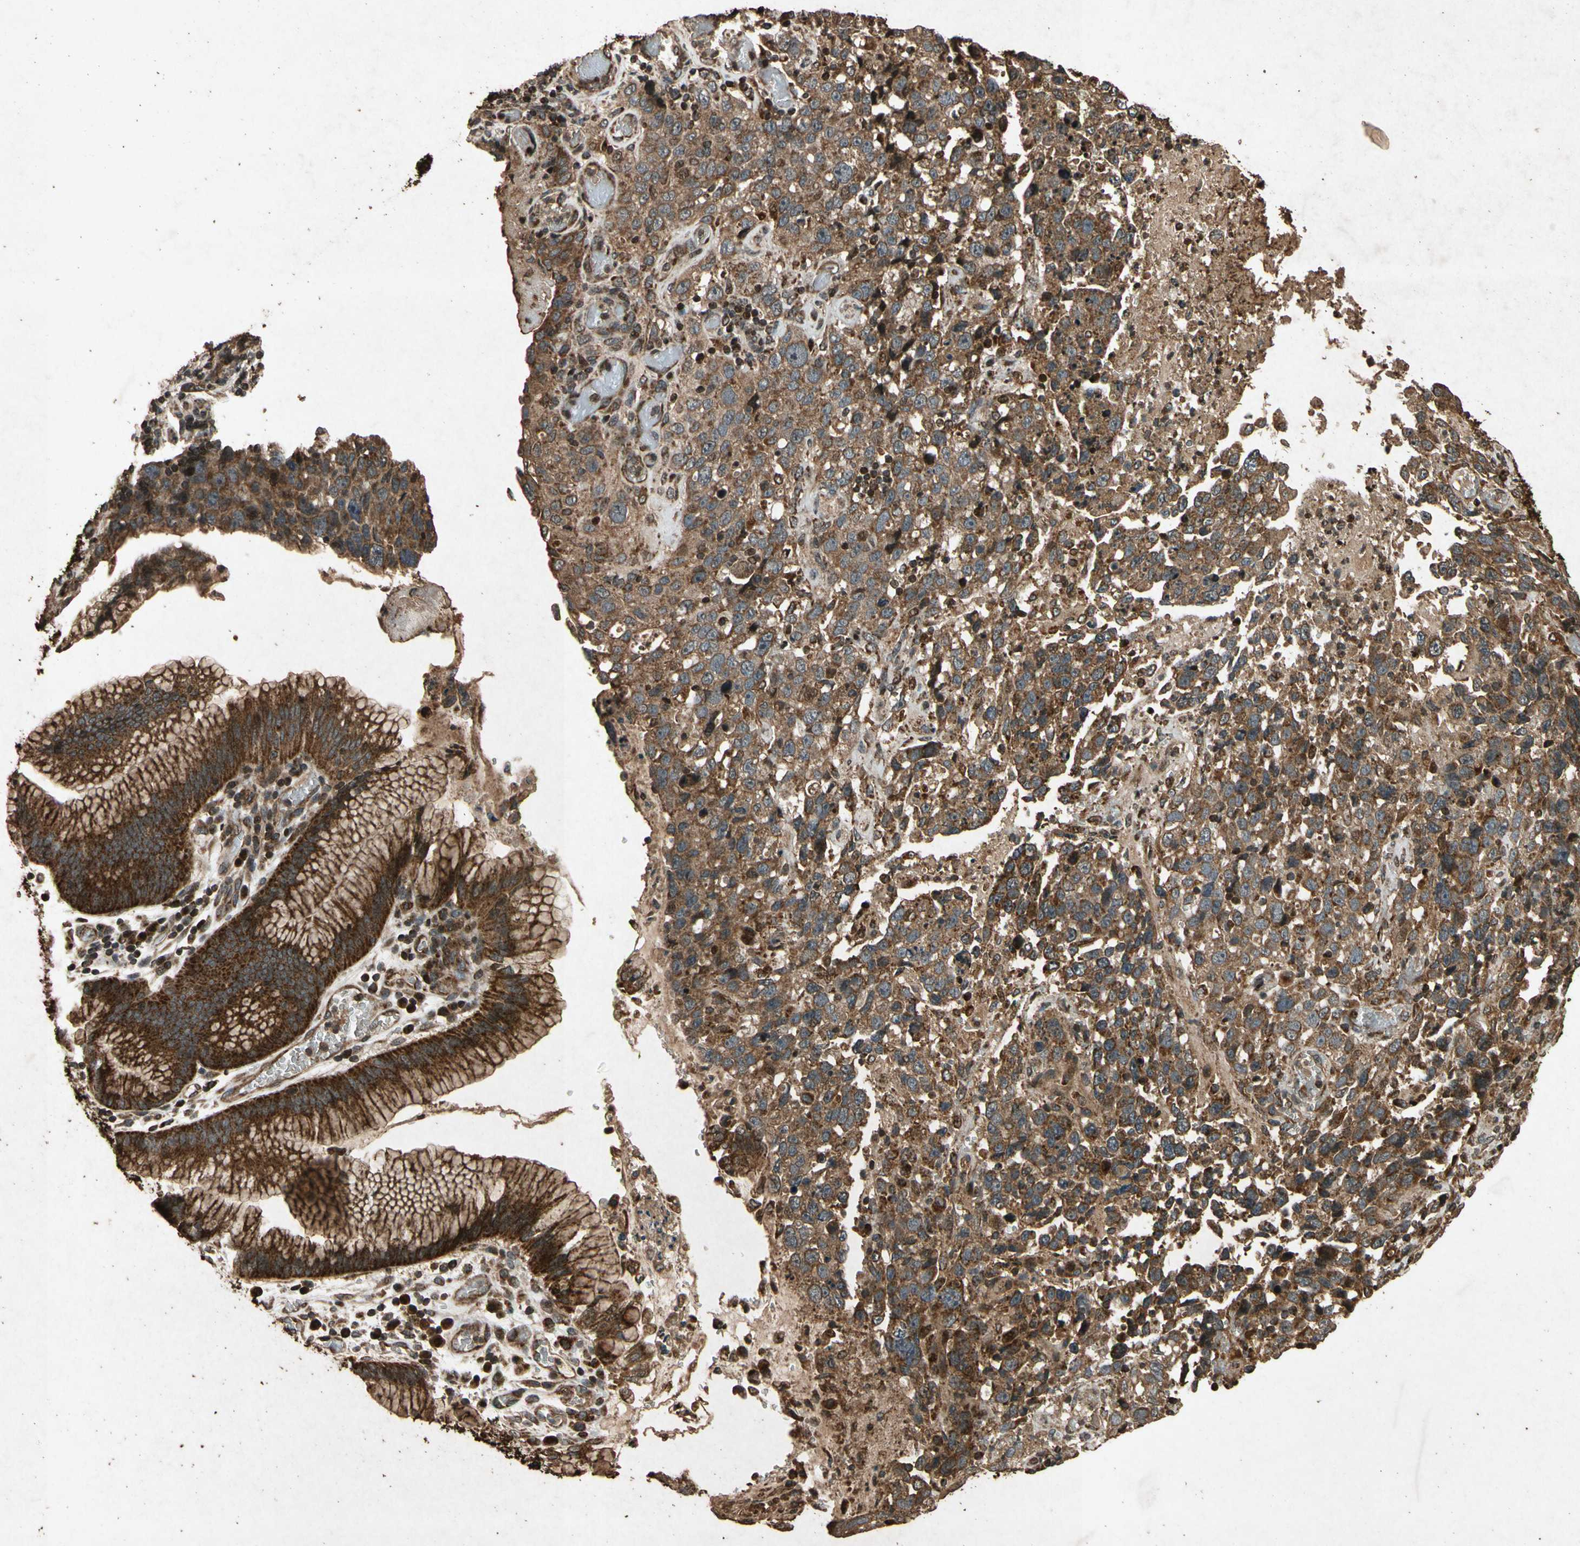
{"staining": {"intensity": "strong", "quantity": ">75%", "location": "cytoplasmic/membranous"}, "tissue": "stomach cancer", "cell_type": "Tumor cells", "image_type": "cancer", "snomed": [{"axis": "morphology", "description": "Normal tissue, NOS"}, {"axis": "morphology", "description": "Adenocarcinoma, NOS"}, {"axis": "topography", "description": "Stomach"}], "caption": "IHC histopathology image of human stomach cancer (adenocarcinoma) stained for a protein (brown), which reveals high levels of strong cytoplasmic/membranous positivity in approximately >75% of tumor cells.", "gene": "TXN2", "patient": {"sex": "male", "age": 48}}